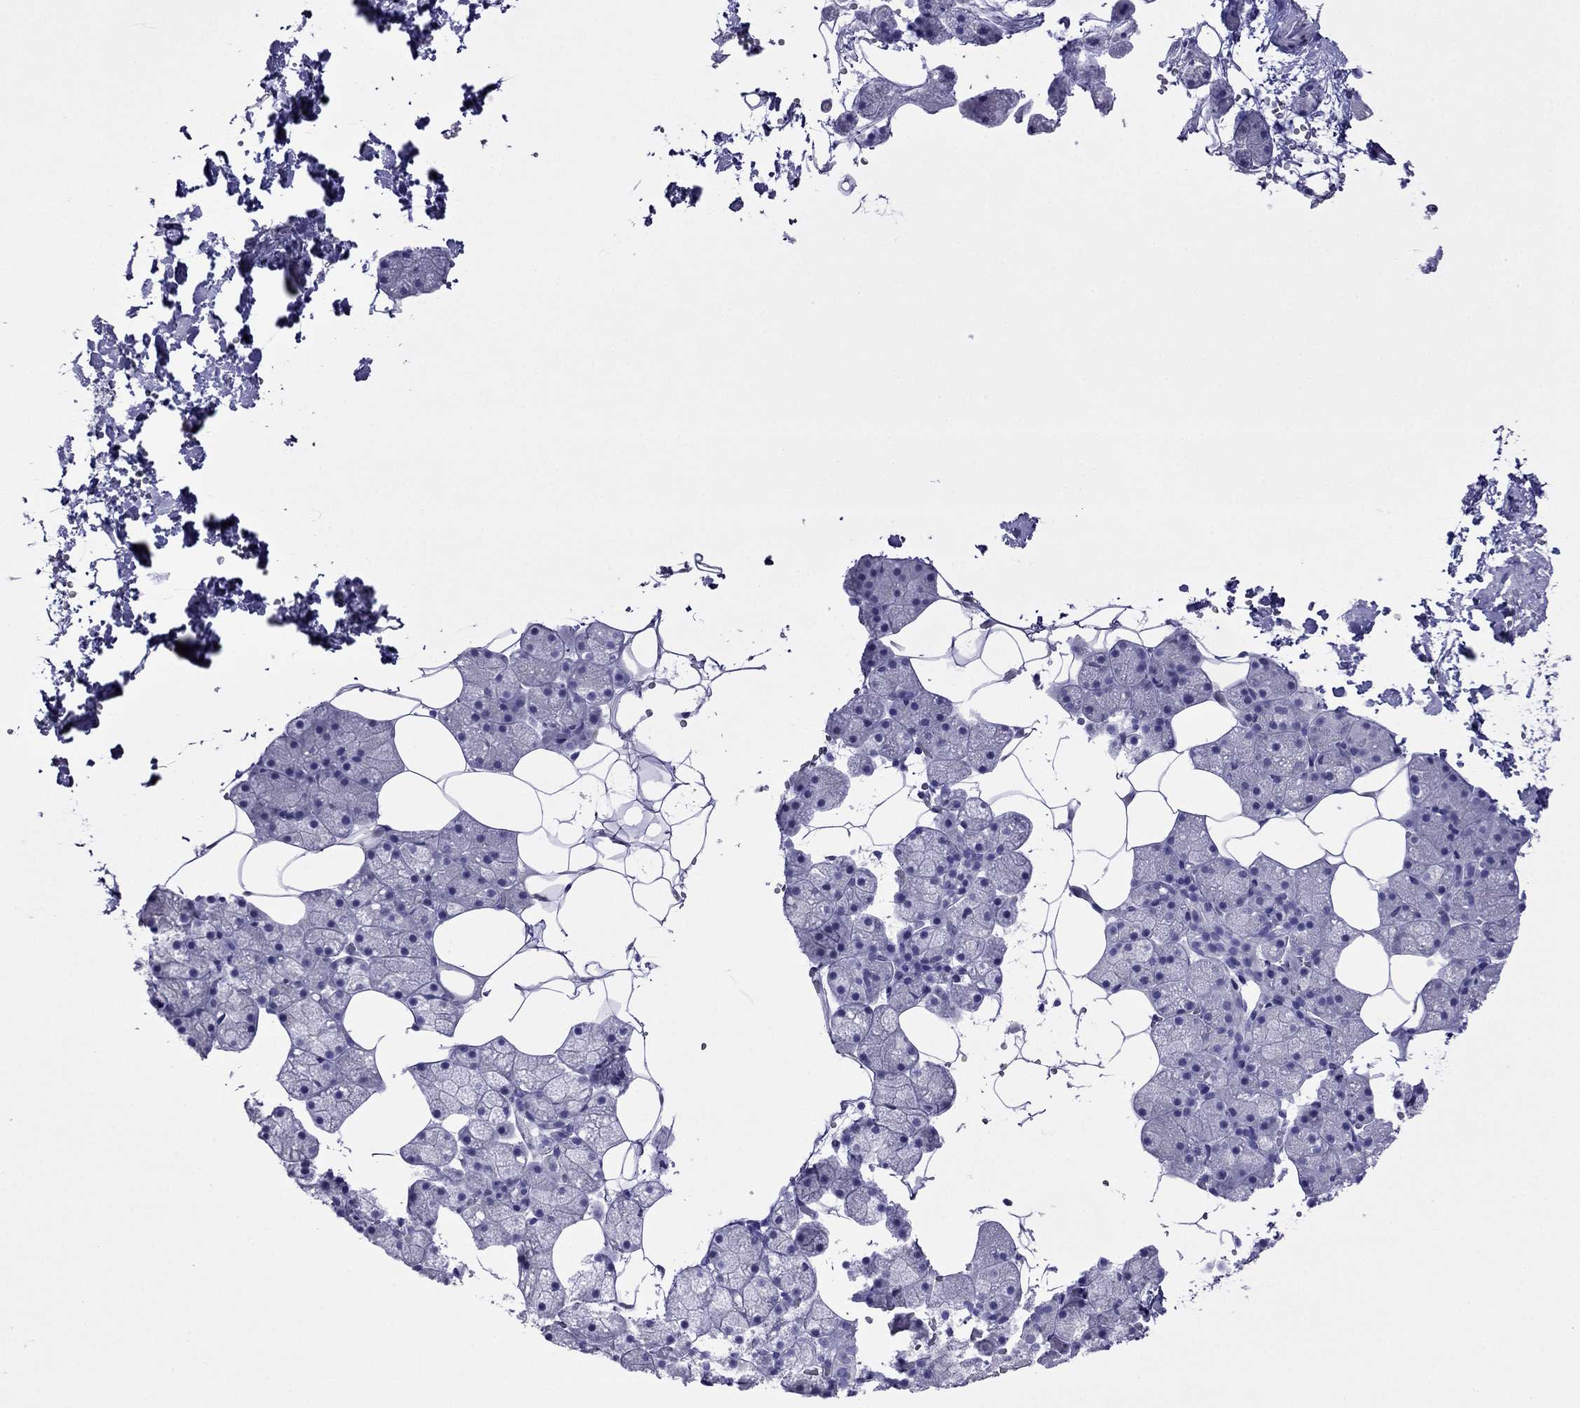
{"staining": {"intensity": "negative", "quantity": "none", "location": "none"}, "tissue": "salivary gland", "cell_type": "Glandular cells", "image_type": "normal", "snomed": [{"axis": "morphology", "description": "Normal tissue, NOS"}, {"axis": "topography", "description": "Salivary gland"}], "caption": "Immunohistochemistry (IHC) histopathology image of benign salivary gland: human salivary gland stained with DAB demonstrates no significant protein positivity in glandular cells.", "gene": "PCDHA6", "patient": {"sex": "male", "age": 38}}